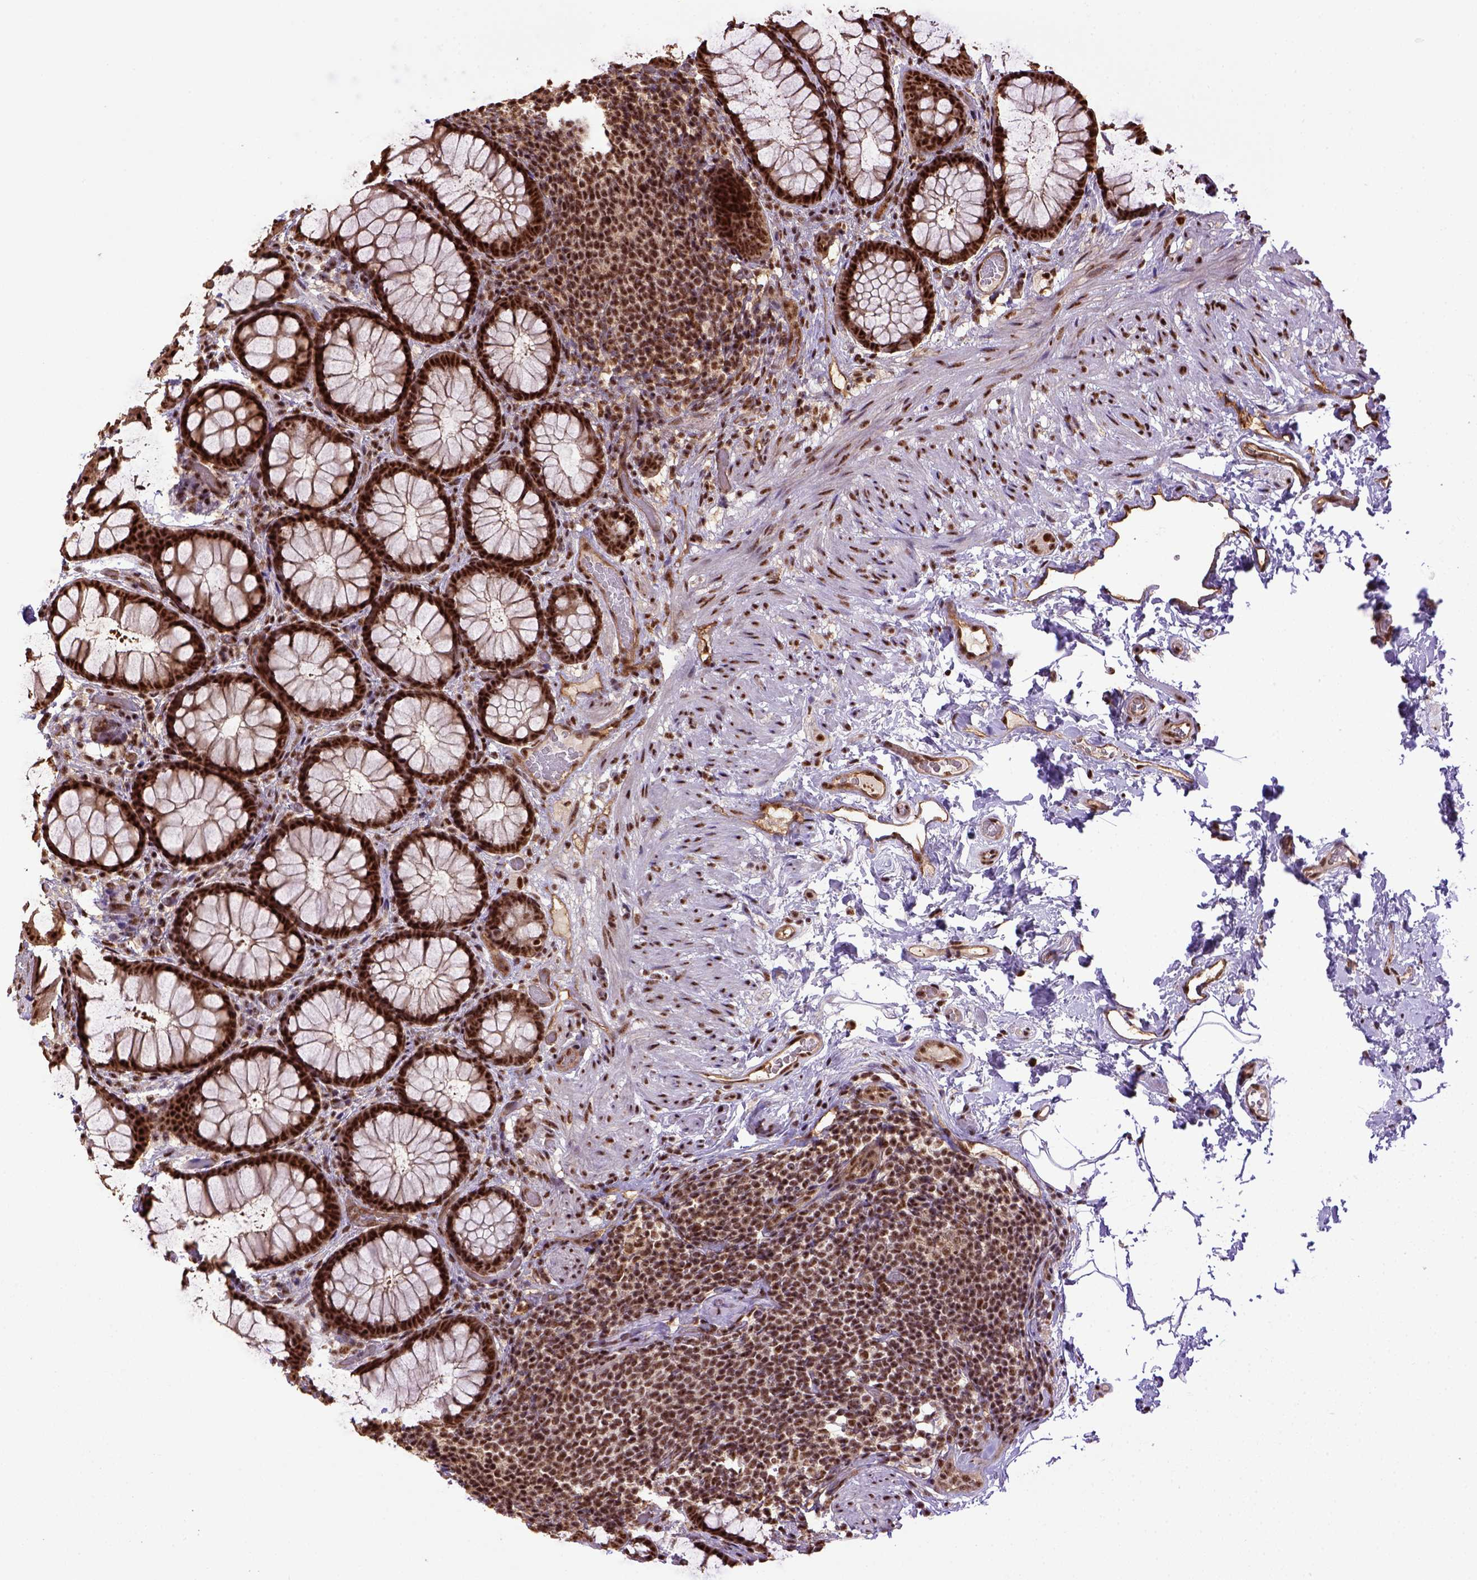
{"staining": {"intensity": "strong", "quantity": ">75%", "location": "nuclear"}, "tissue": "rectum", "cell_type": "Glandular cells", "image_type": "normal", "snomed": [{"axis": "morphology", "description": "Normal tissue, NOS"}, {"axis": "topography", "description": "Rectum"}], "caption": "About >75% of glandular cells in benign human rectum reveal strong nuclear protein positivity as visualized by brown immunohistochemical staining.", "gene": "PPIG", "patient": {"sex": "female", "age": 62}}